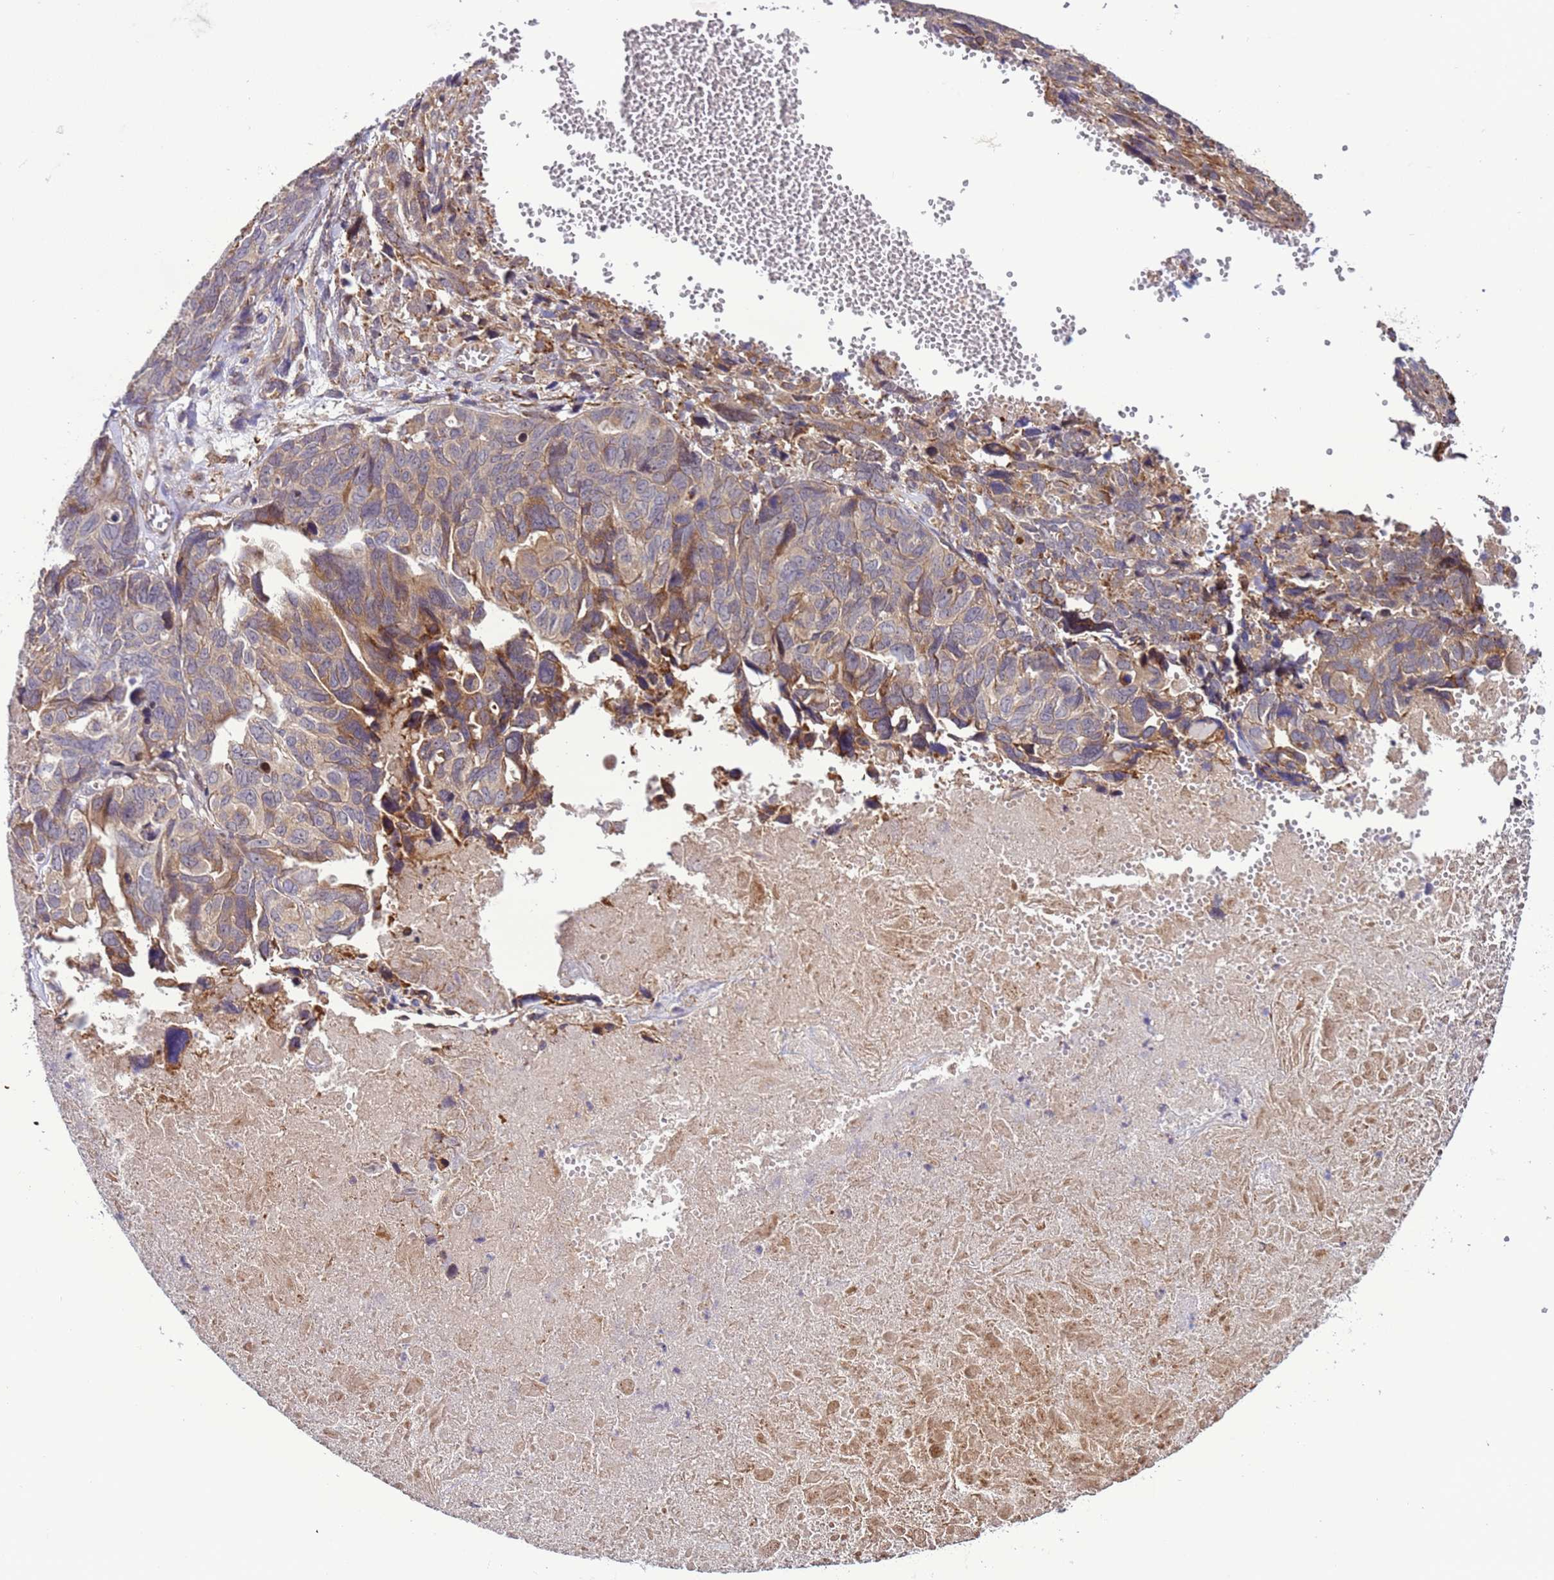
{"staining": {"intensity": "weak", "quantity": "25%-75%", "location": "cytoplasmic/membranous"}, "tissue": "ovarian cancer", "cell_type": "Tumor cells", "image_type": "cancer", "snomed": [{"axis": "morphology", "description": "Cystadenocarcinoma, serous, NOS"}, {"axis": "topography", "description": "Ovary"}], "caption": "Tumor cells demonstrate low levels of weak cytoplasmic/membranous expression in approximately 25%-75% of cells in human serous cystadenocarcinoma (ovarian).", "gene": "GEN1", "patient": {"sex": "female", "age": 79}}